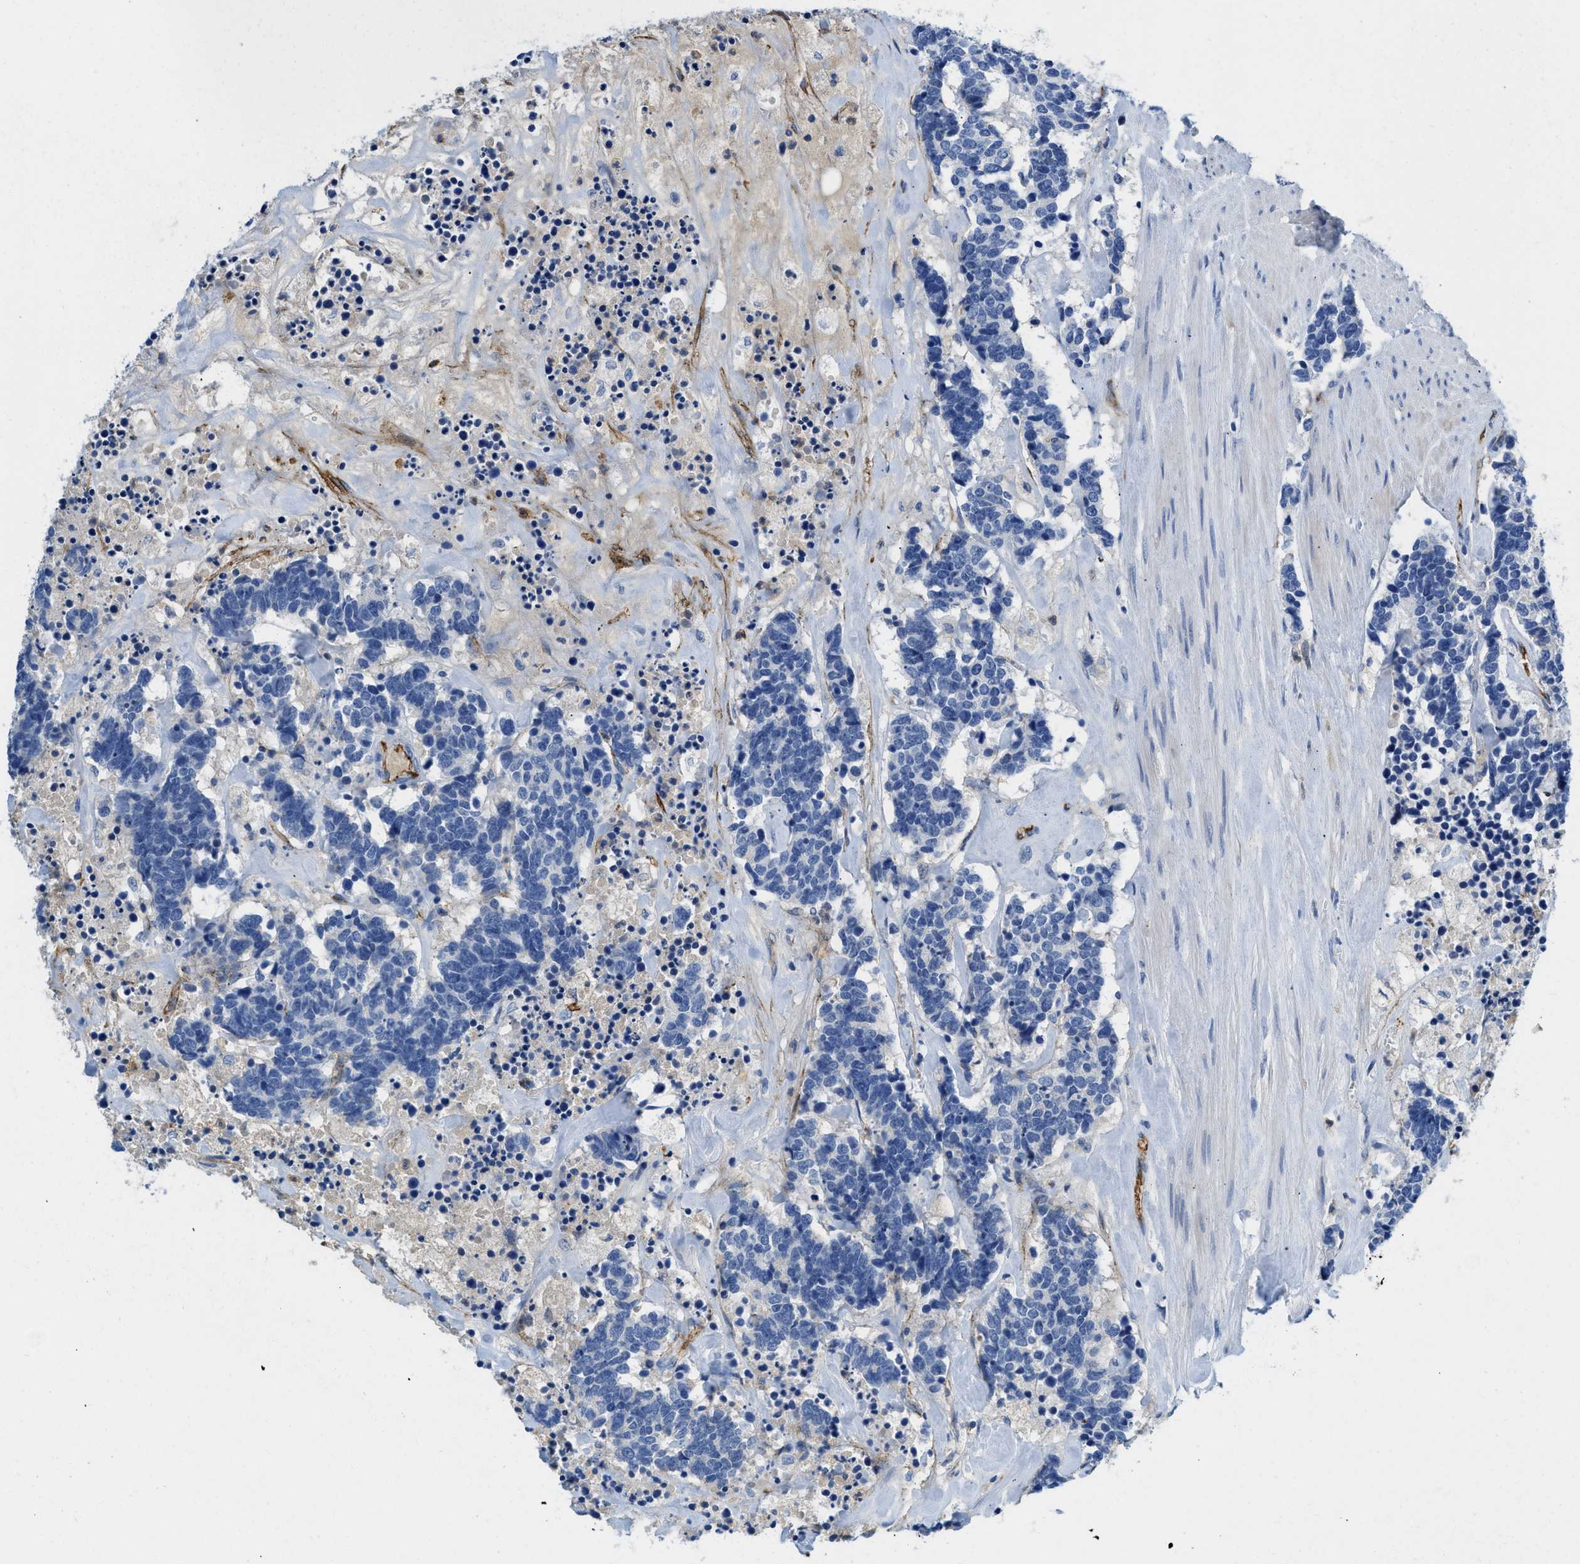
{"staining": {"intensity": "negative", "quantity": "none", "location": "none"}, "tissue": "carcinoid", "cell_type": "Tumor cells", "image_type": "cancer", "snomed": [{"axis": "morphology", "description": "Carcinoma, NOS"}, {"axis": "morphology", "description": "Carcinoid, malignant, NOS"}, {"axis": "topography", "description": "Urinary bladder"}], "caption": "This is an IHC photomicrograph of human carcinoid. There is no expression in tumor cells.", "gene": "SPEG", "patient": {"sex": "male", "age": 57}}